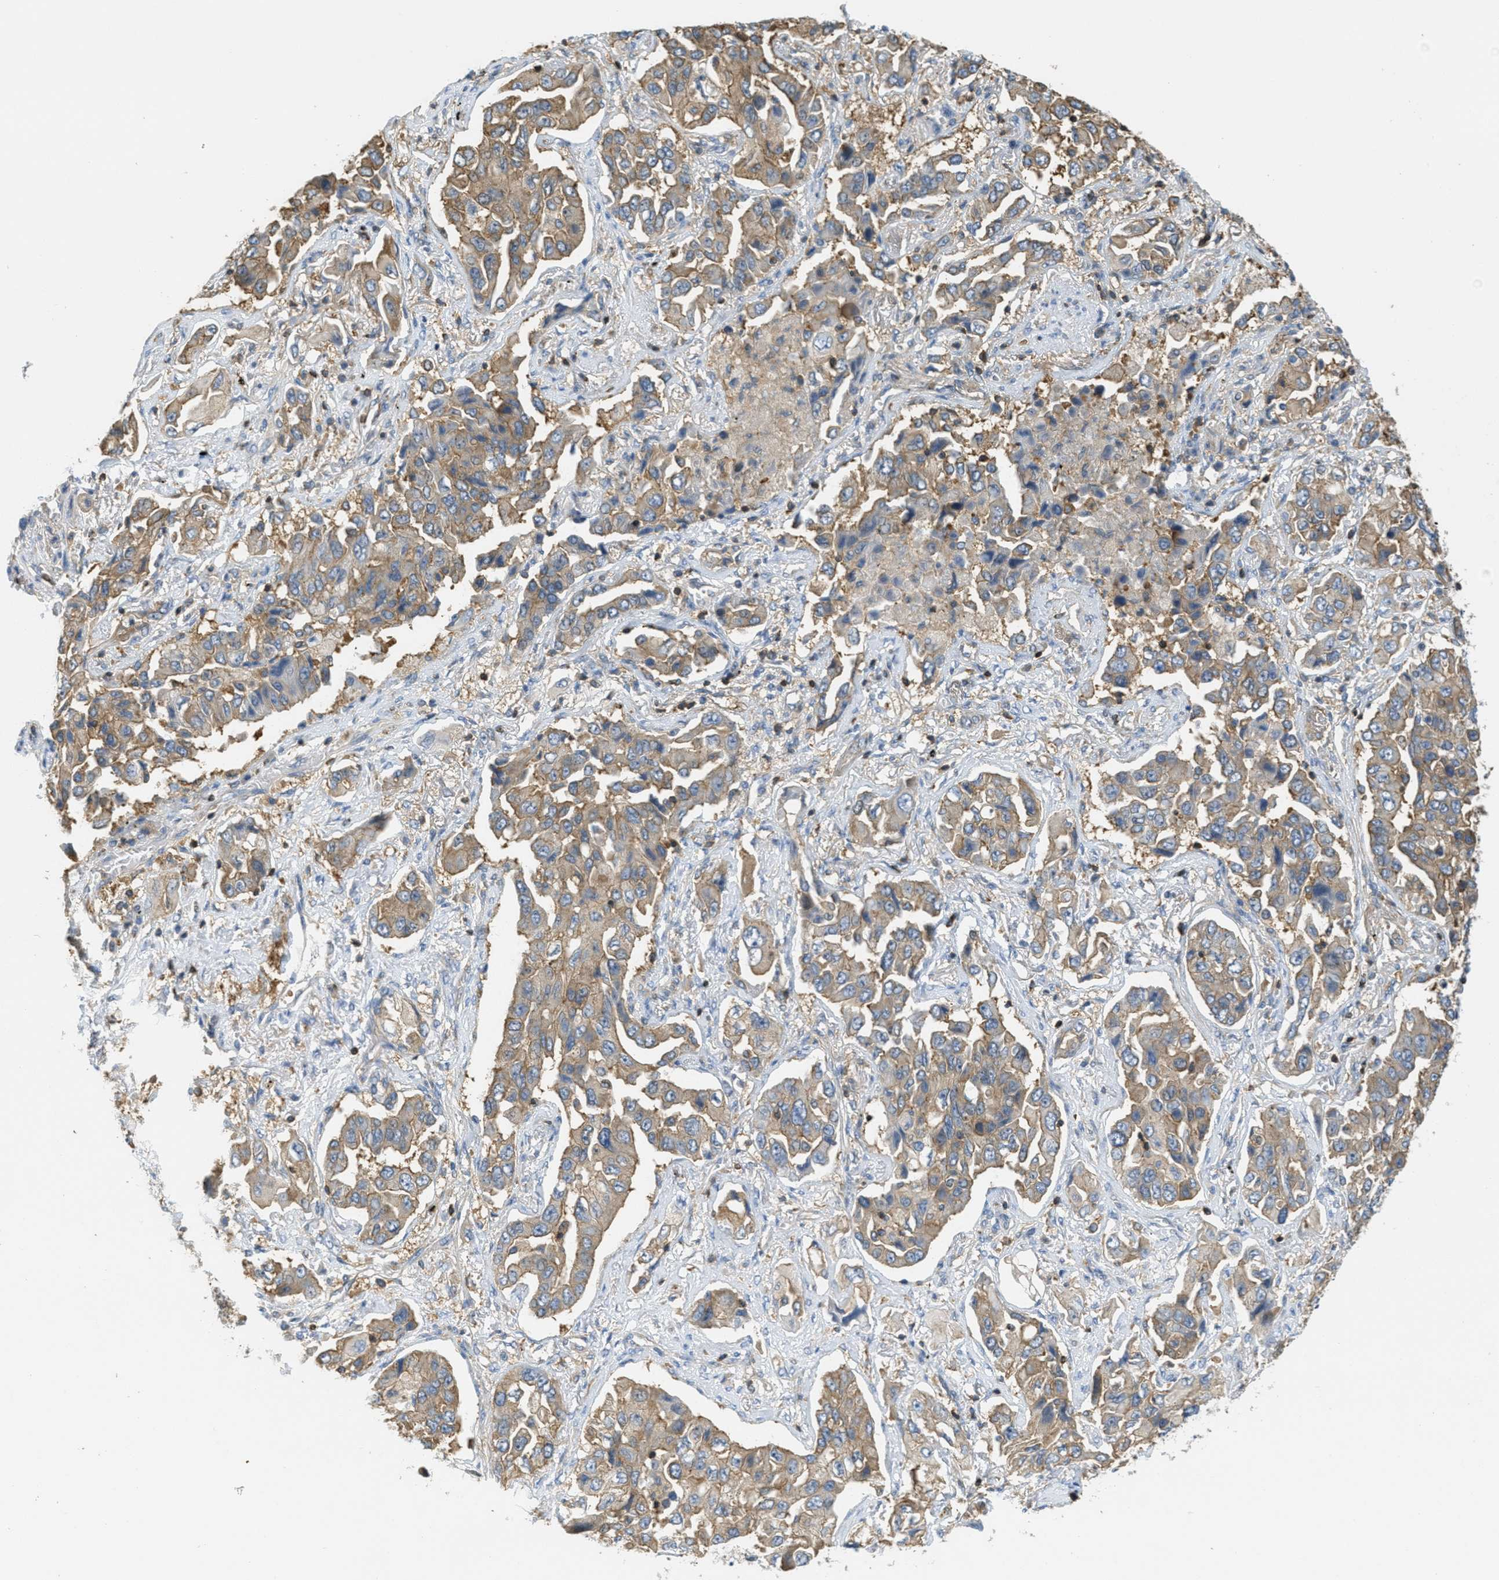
{"staining": {"intensity": "weak", "quantity": ">75%", "location": "cytoplasmic/membranous"}, "tissue": "lung cancer", "cell_type": "Tumor cells", "image_type": "cancer", "snomed": [{"axis": "morphology", "description": "Adenocarcinoma, NOS"}, {"axis": "topography", "description": "Lung"}], "caption": "This is a photomicrograph of immunohistochemistry staining of lung cancer (adenocarcinoma), which shows weak expression in the cytoplasmic/membranous of tumor cells.", "gene": "GRIK2", "patient": {"sex": "female", "age": 65}}